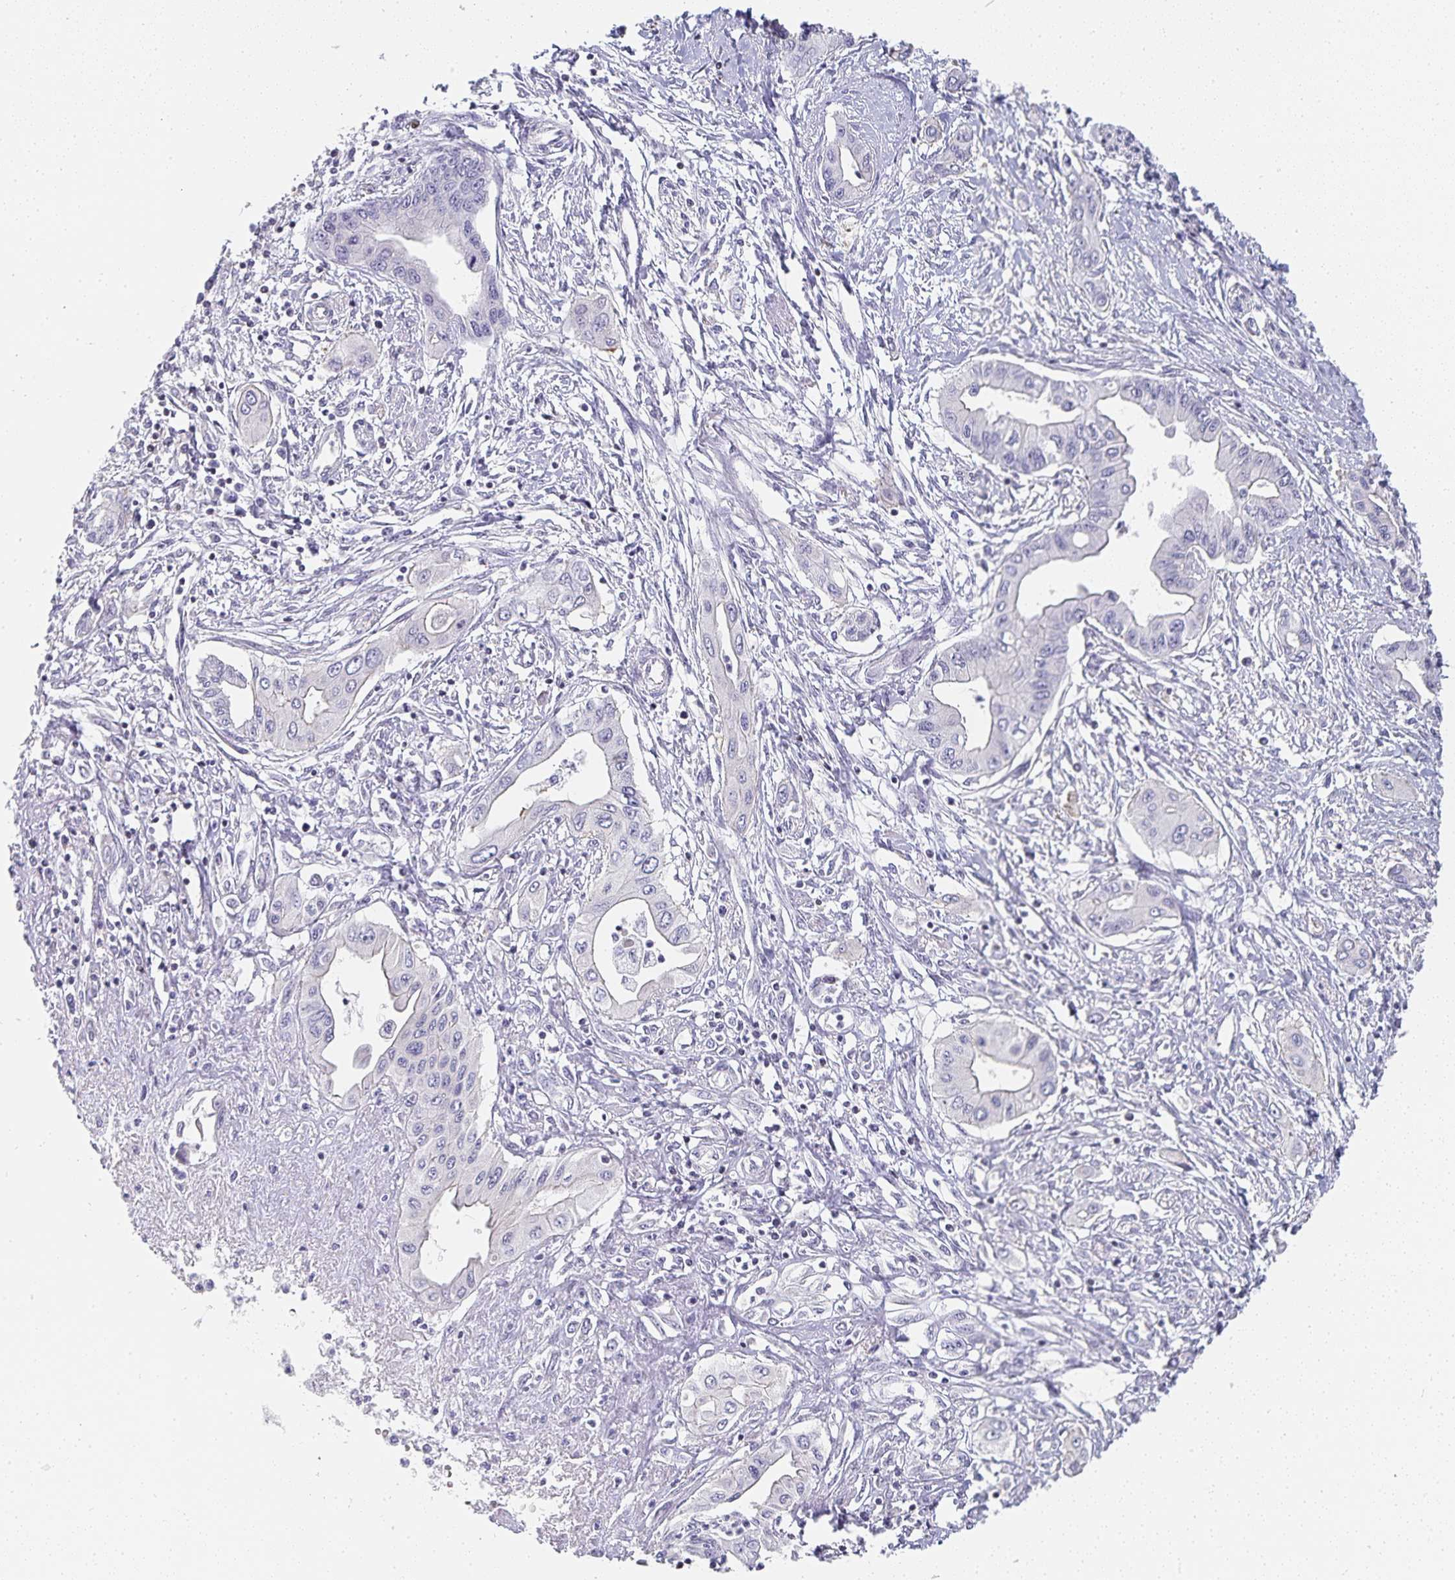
{"staining": {"intensity": "negative", "quantity": "none", "location": "none"}, "tissue": "pancreatic cancer", "cell_type": "Tumor cells", "image_type": "cancer", "snomed": [{"axis": "morphology", "description": "Adenocarcinoma, NOS"}, {"axis": "topography", "description": "Pancreas"}], "caption": "Human pancreatic cancer stained for a protein using immunohistochemistry (IHC) demonstrates no expression in tumor cells.", "gene": "GATA3", "patient": {"sex": "female", "age": 62}}